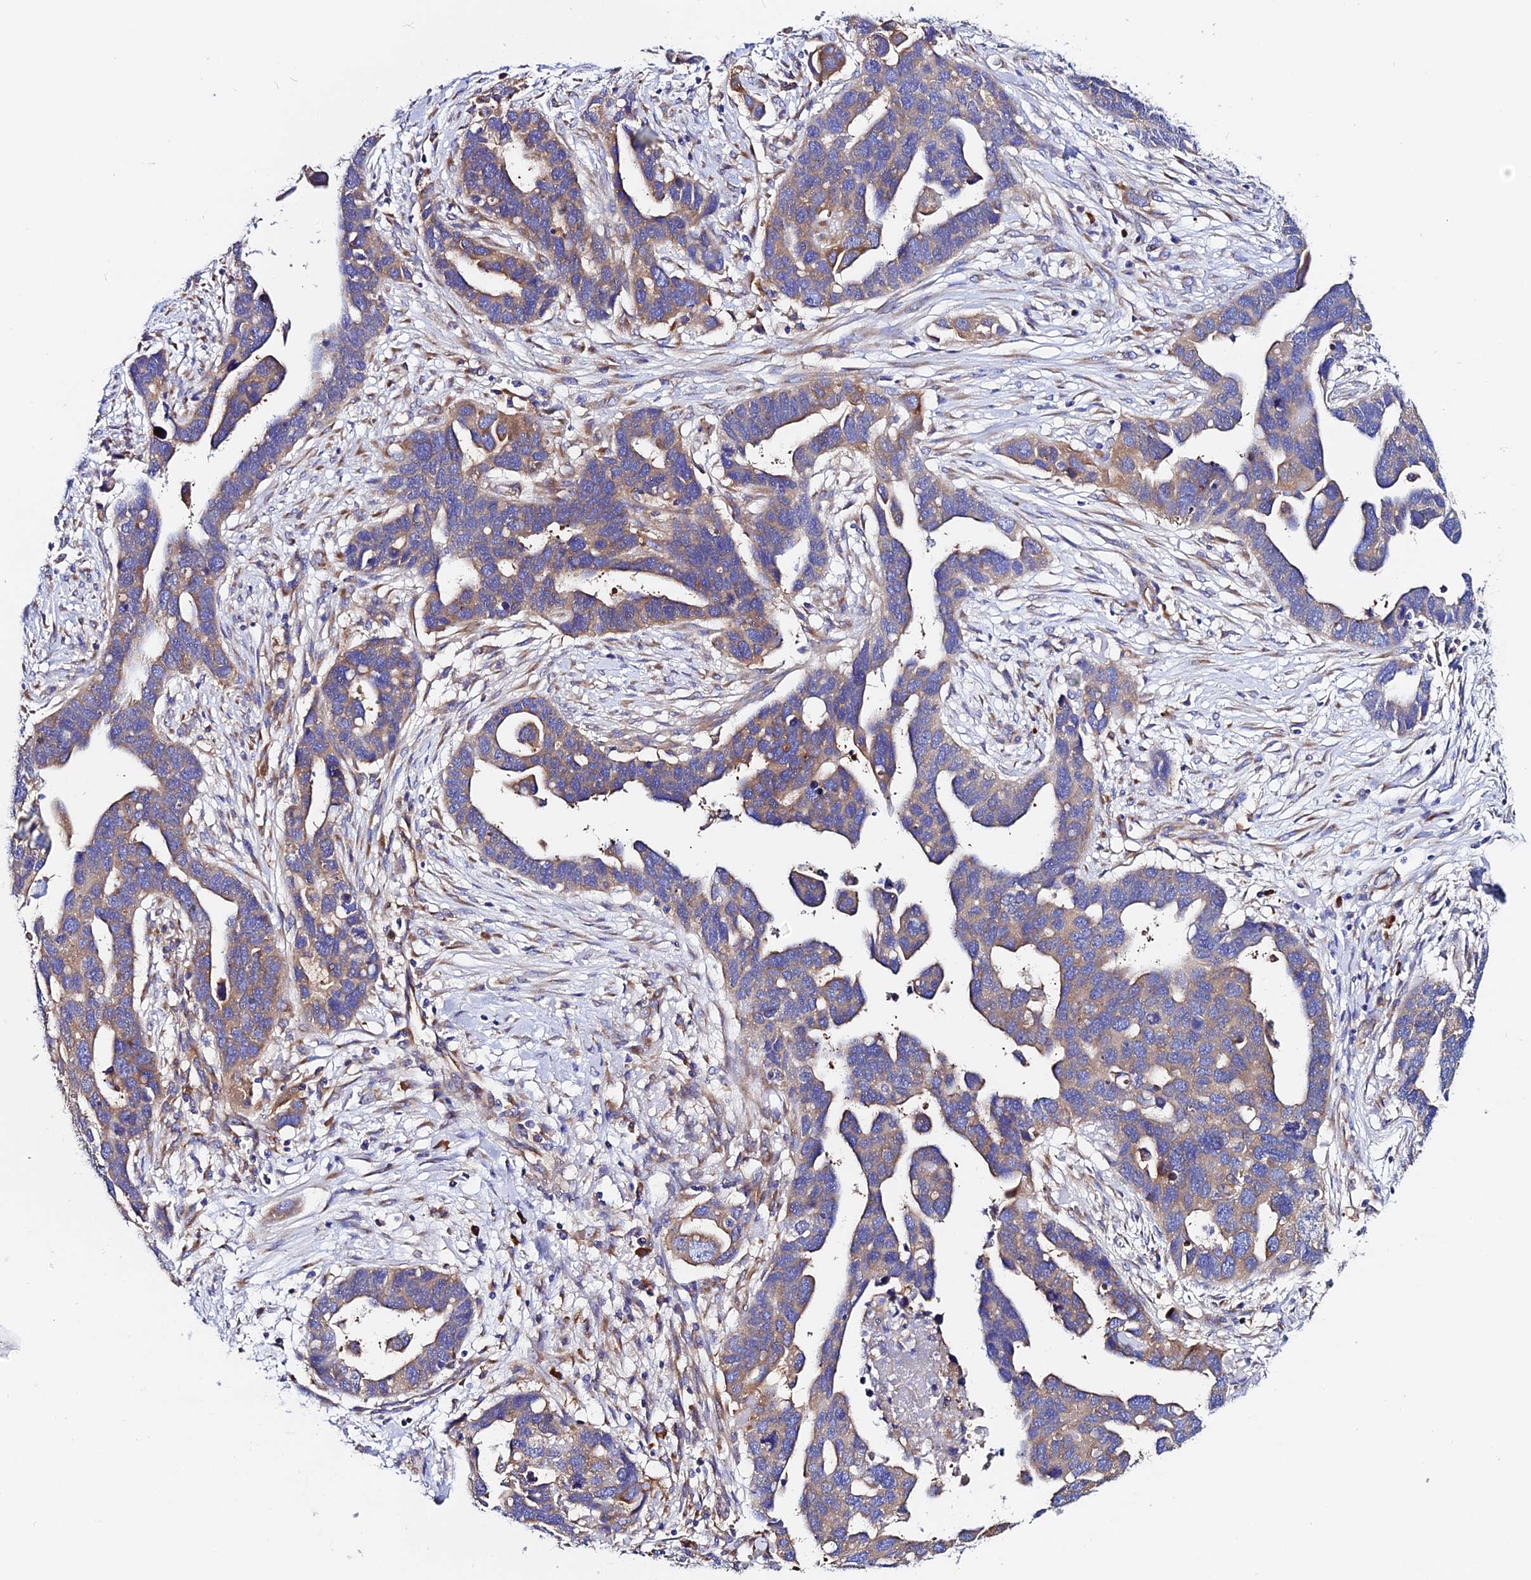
{"staining": {"intensity": "moderate", "quantity": ">75%", "location": "cytoplasmic/membranous"}, "tissue": "ovarian cancer", "cell_type": "Tumor cells", "image_type": "cancer", "snomed": [{"axis": "morphology", "description": "Cystadenocarcinoma, serous, NOS"}, {"axis": "topography", "description": "Ovary"}], "caption": "Moderate cytoplasmic/membranous expression for a protein is present in about >75% of tumor cells of ovarian cancer using IHC.", "gene": "EEF1G", "patient": {"sex": "female", "age": 54}}